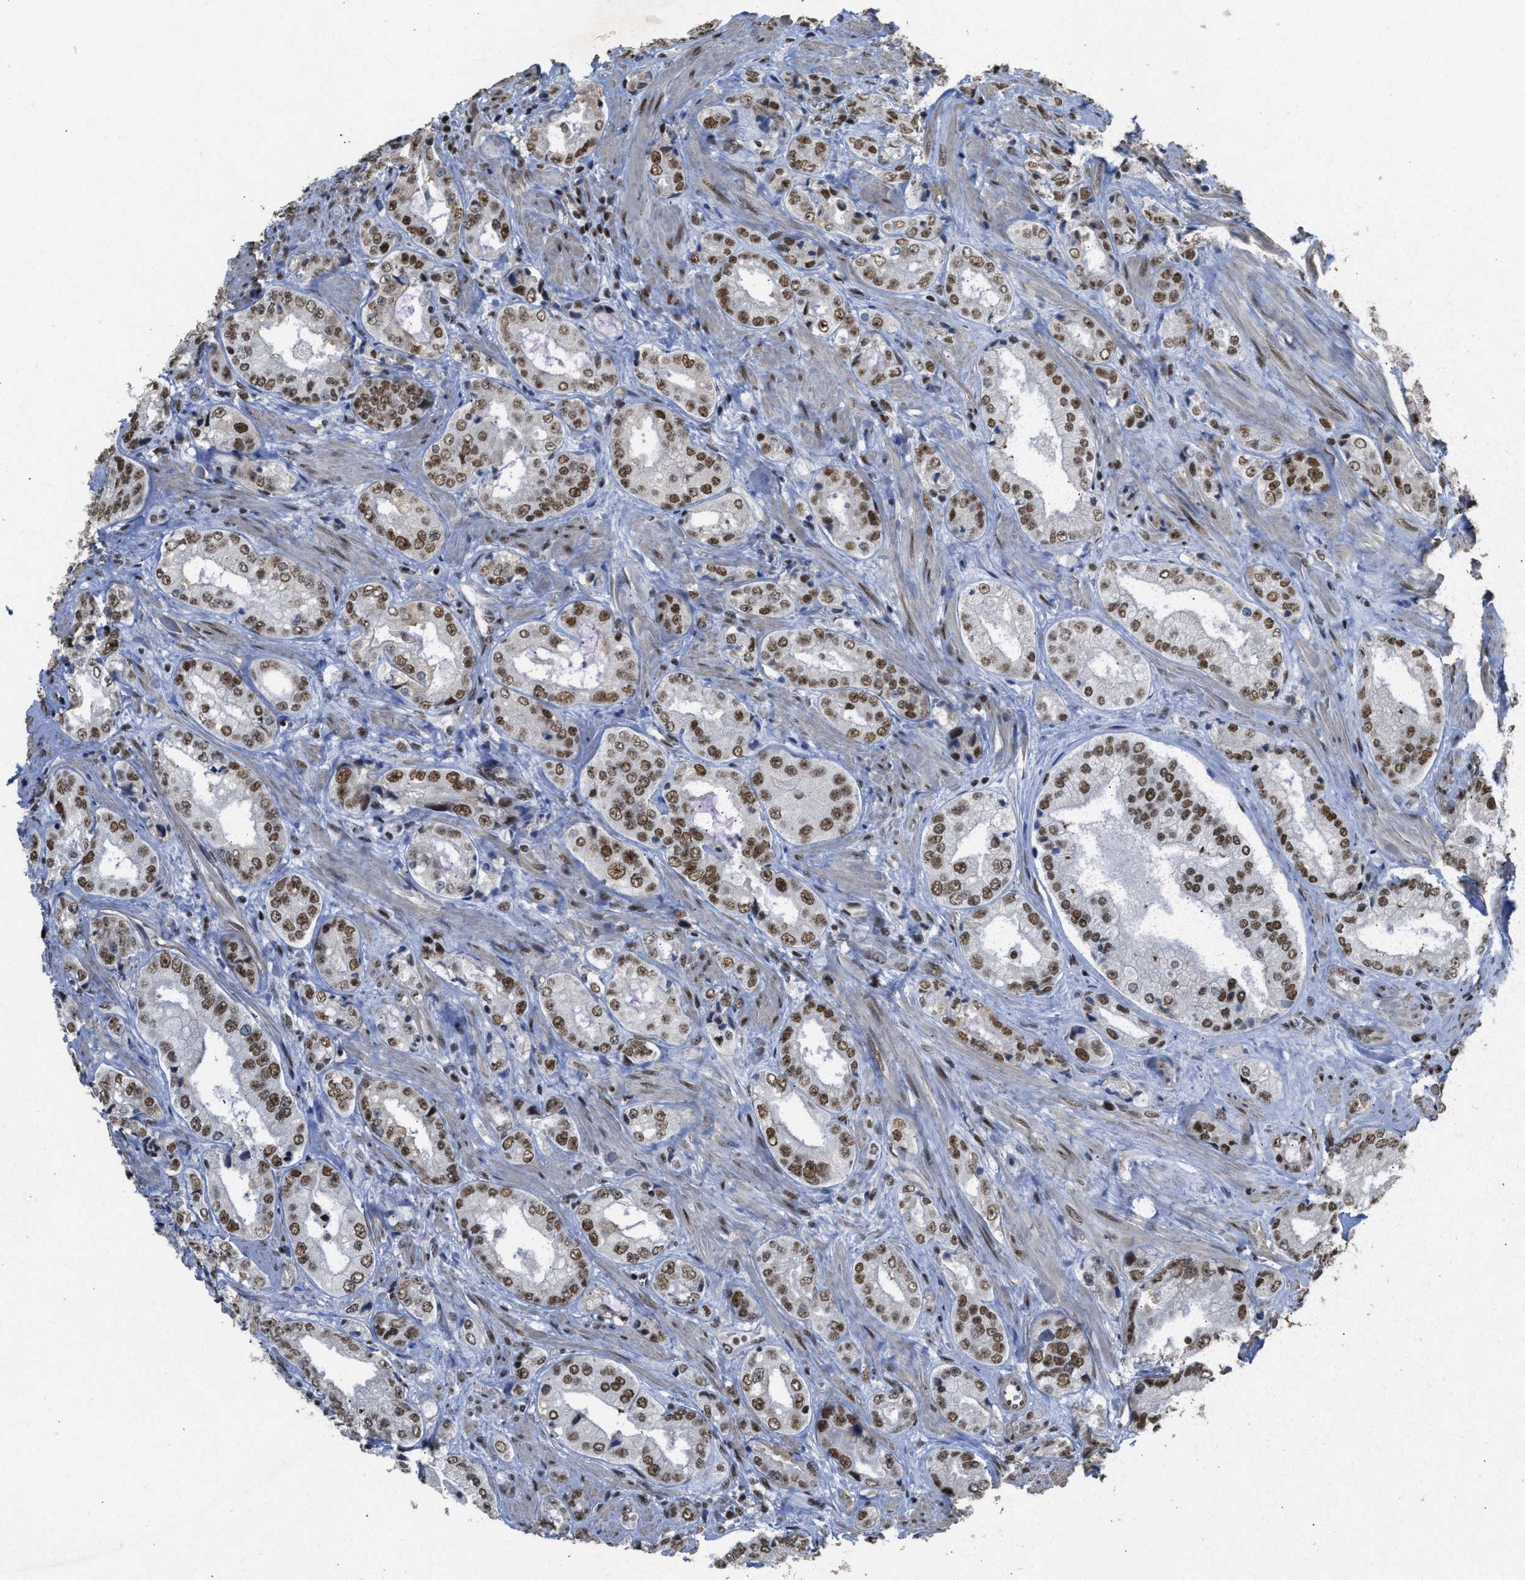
{"staining": {"intensity": "moderate", "quantity": ">75%", "location": "nuclear"}, "tissue": "prostate cancer", "cell_type": "Tumor cells", "image_type": "cancer", "snomed": [{"axis": "morphology", "description": "Adenocarcinoma, High grade"}, {"axis": "topography", "description": "Prostate"}], "caption": "Immunohistochemistry (IHC) (DAB) staining of human high-grade adenocarcinoma (prostate) exhibits moderate nuclear protein expression in approximately >75% of tumor cells.", "gene": "SCAF4", "patient": {"sex": "male", "age": 61}}